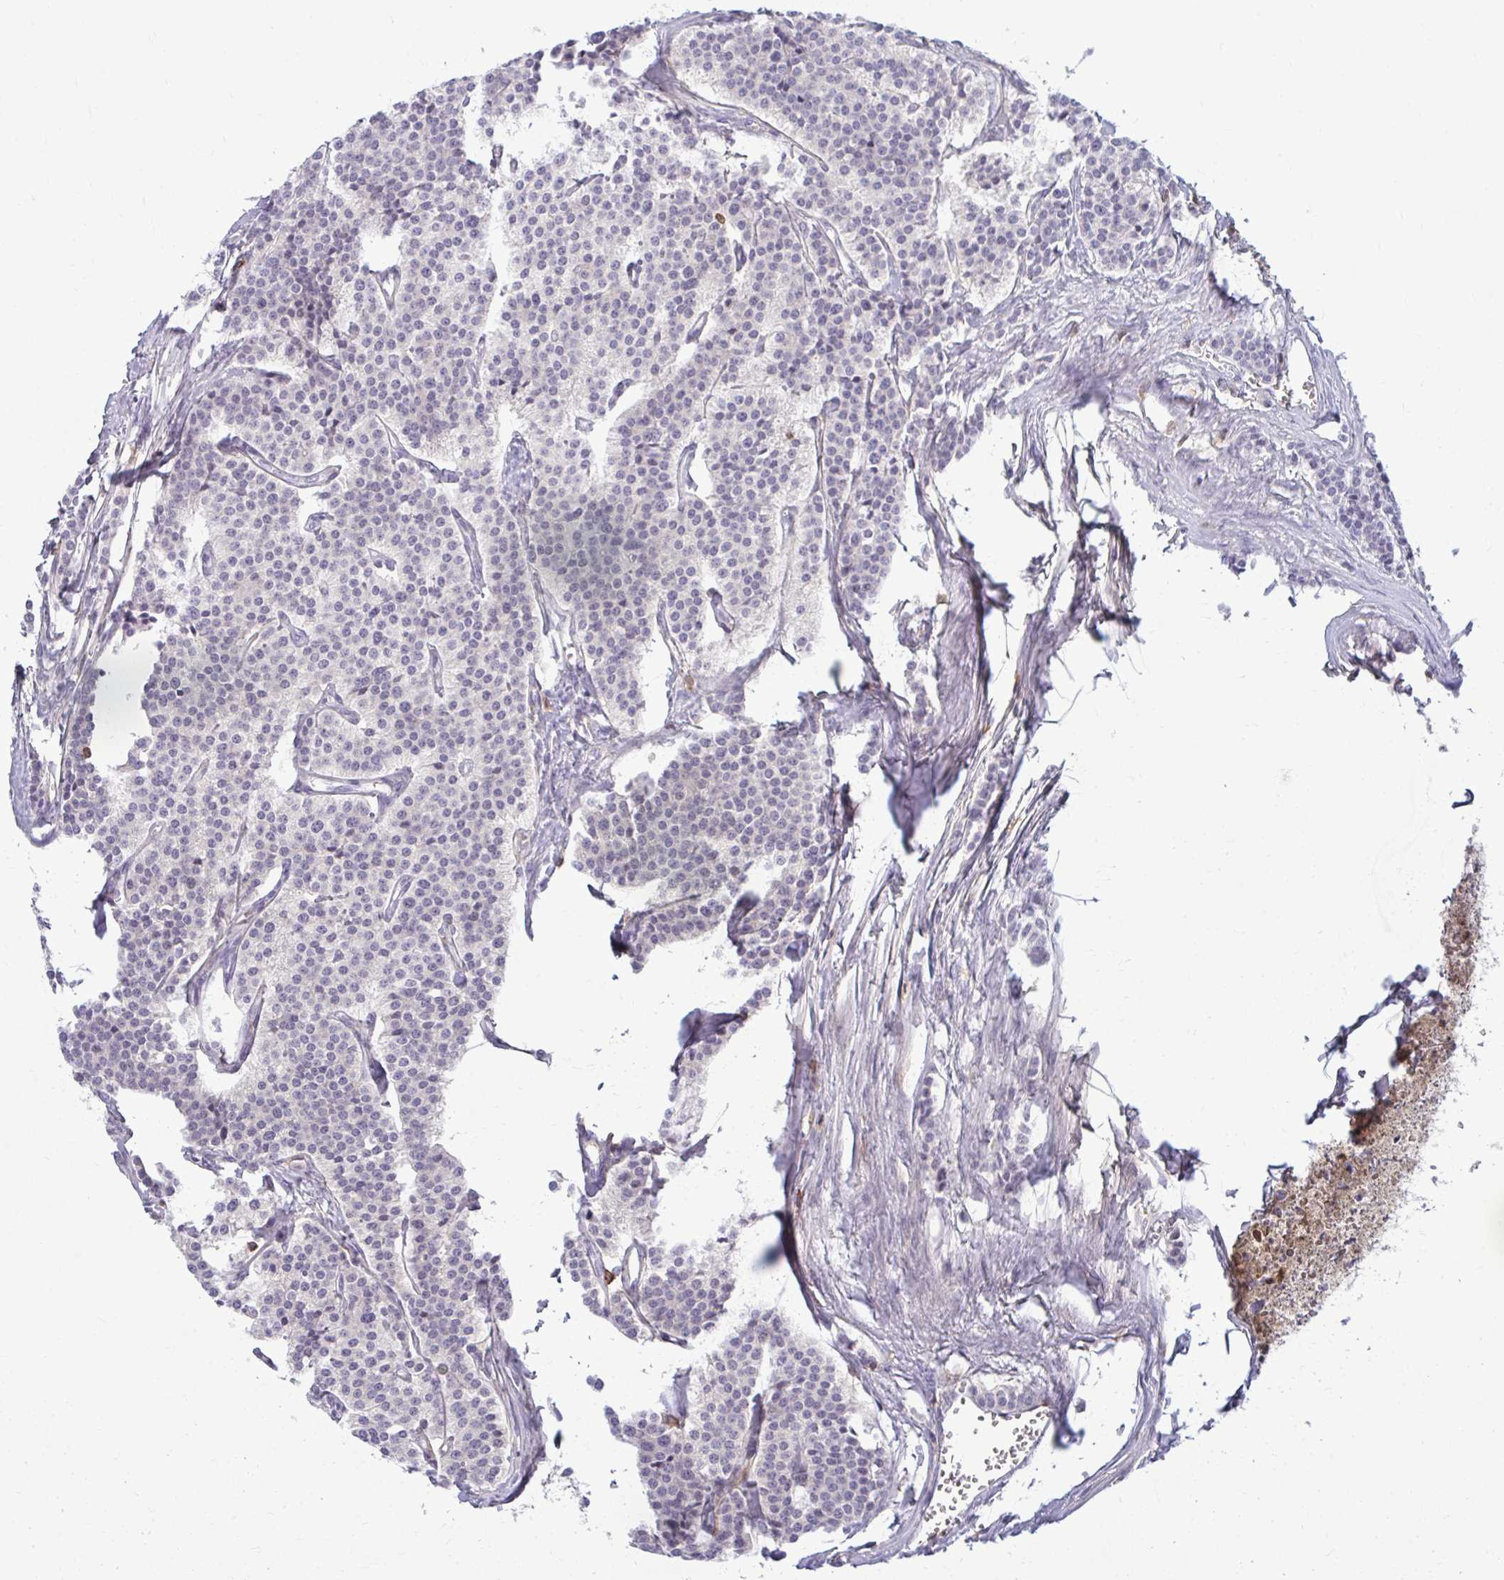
{"staining": {"intensity": "negative", "quantity": "none", "location": "none"}, "tissue": "carcinoid", "cell_type": "Tumor cells", "image_type": "cancer", "snomed": [{"axis": "morphology", "description": "Carcinoid, malignant, NOS"}, {"axis": "topography", "description": "Small intestine"}], "caption": "This is an immunohistochemistry histopathology image of human carcinoid. There is no positivity in tumor cells.", "gene": "AP5M1", "patient": {"sex": "male", "age": 63}}